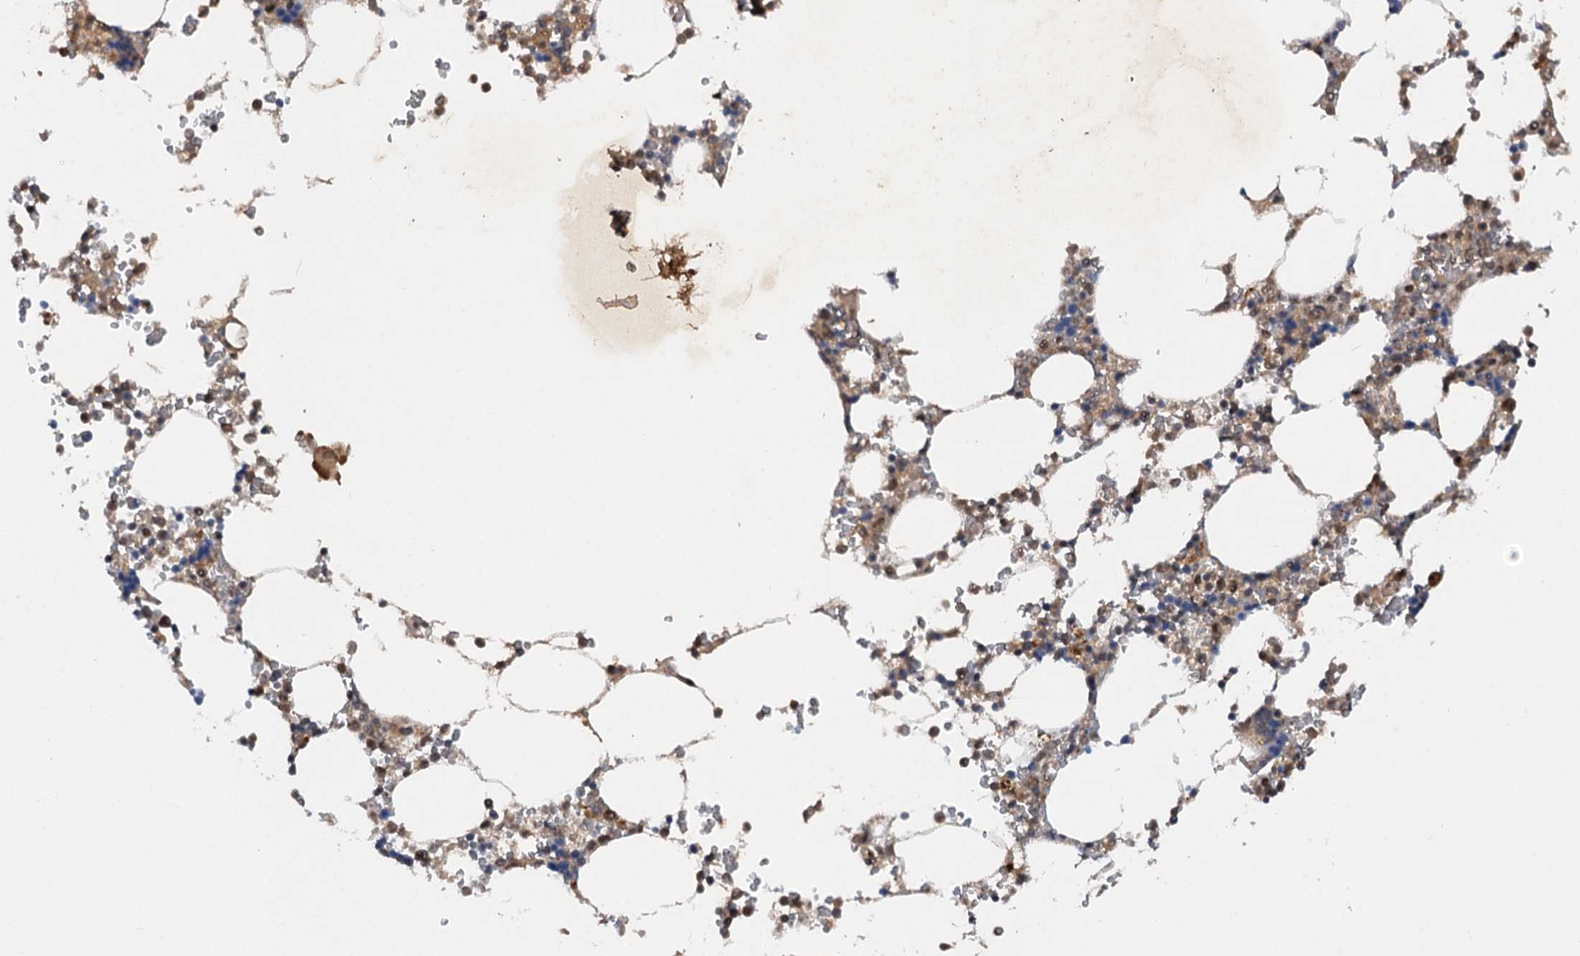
{"staining": {"intensity": "moderate", "quantity": "<25%", "location": "nuclear"}, "tissue": "bone marrow", "cell_type": "Hematopoietic cells", "image_type": "normal", "snomed": [{"axis": "morphology", "description": "Normal tissue, NOS"}, {"axis": "topography", "description": "Bone marrow"}], "caption": "Immunohistochemical staining of normal bone marrow demonstrates <25% levels of moderate nuclear protein expression in approximately <25% of hematopoietic cells.", "gene": "CSTF3", "patient": {"sex": "male", "age": 64}}